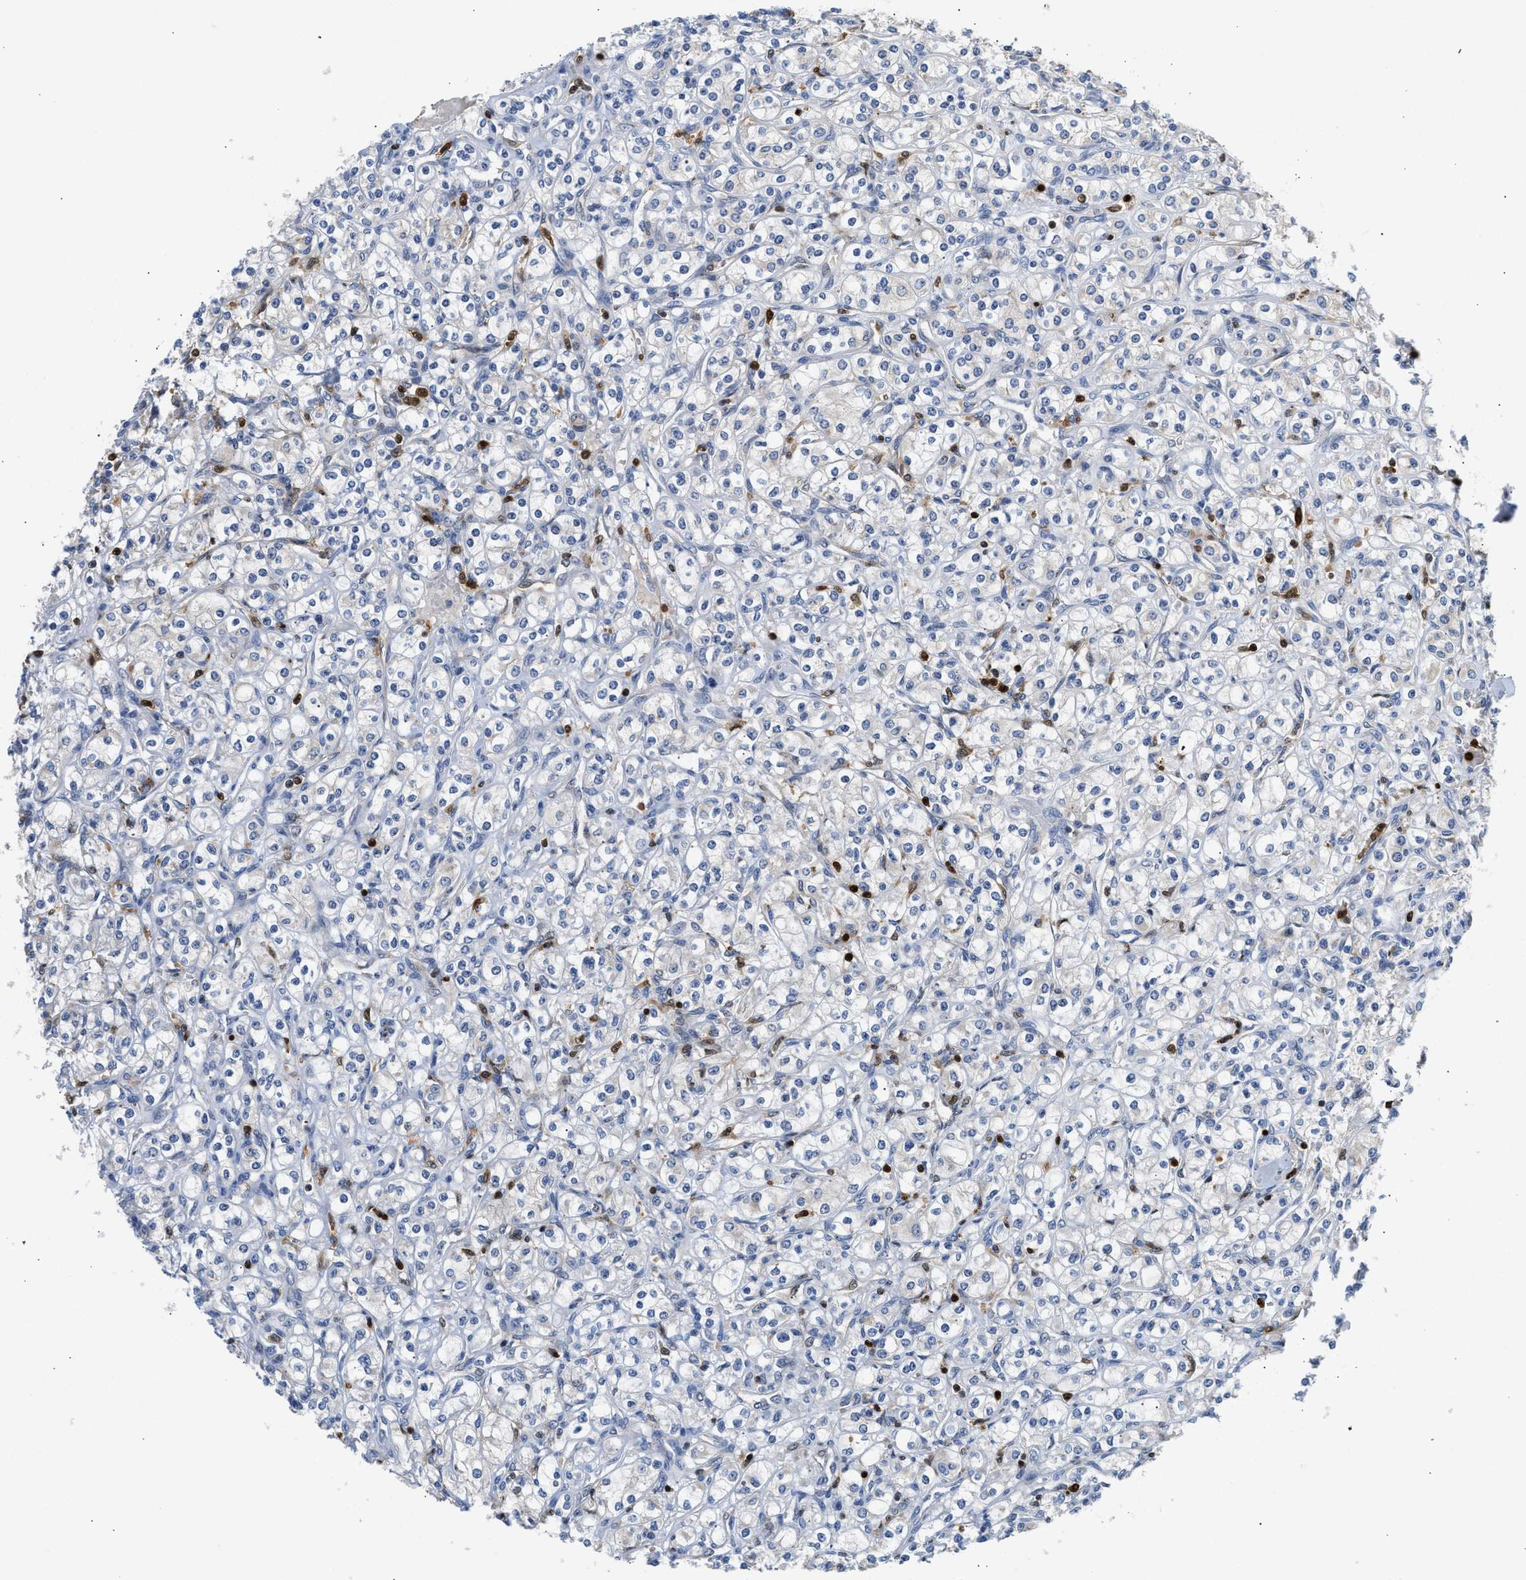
{"staining": {"intensity": "negative", "quantity": "none", "location": "none"}, "tissue": "renal cancer", "cell_type": "Tumor cells", "image_type": "cancer", "snomed": [{"axis": "morphology", "description": "Adenocarcinoma, NOS"}, {"axis": "topography", "description": "Kidney"}], "caption": "Tumor cells show no significant staining in renal adenocarcinoma.", "gene": "SLIT2", "patient": {"sex": "male", "age": 77}}